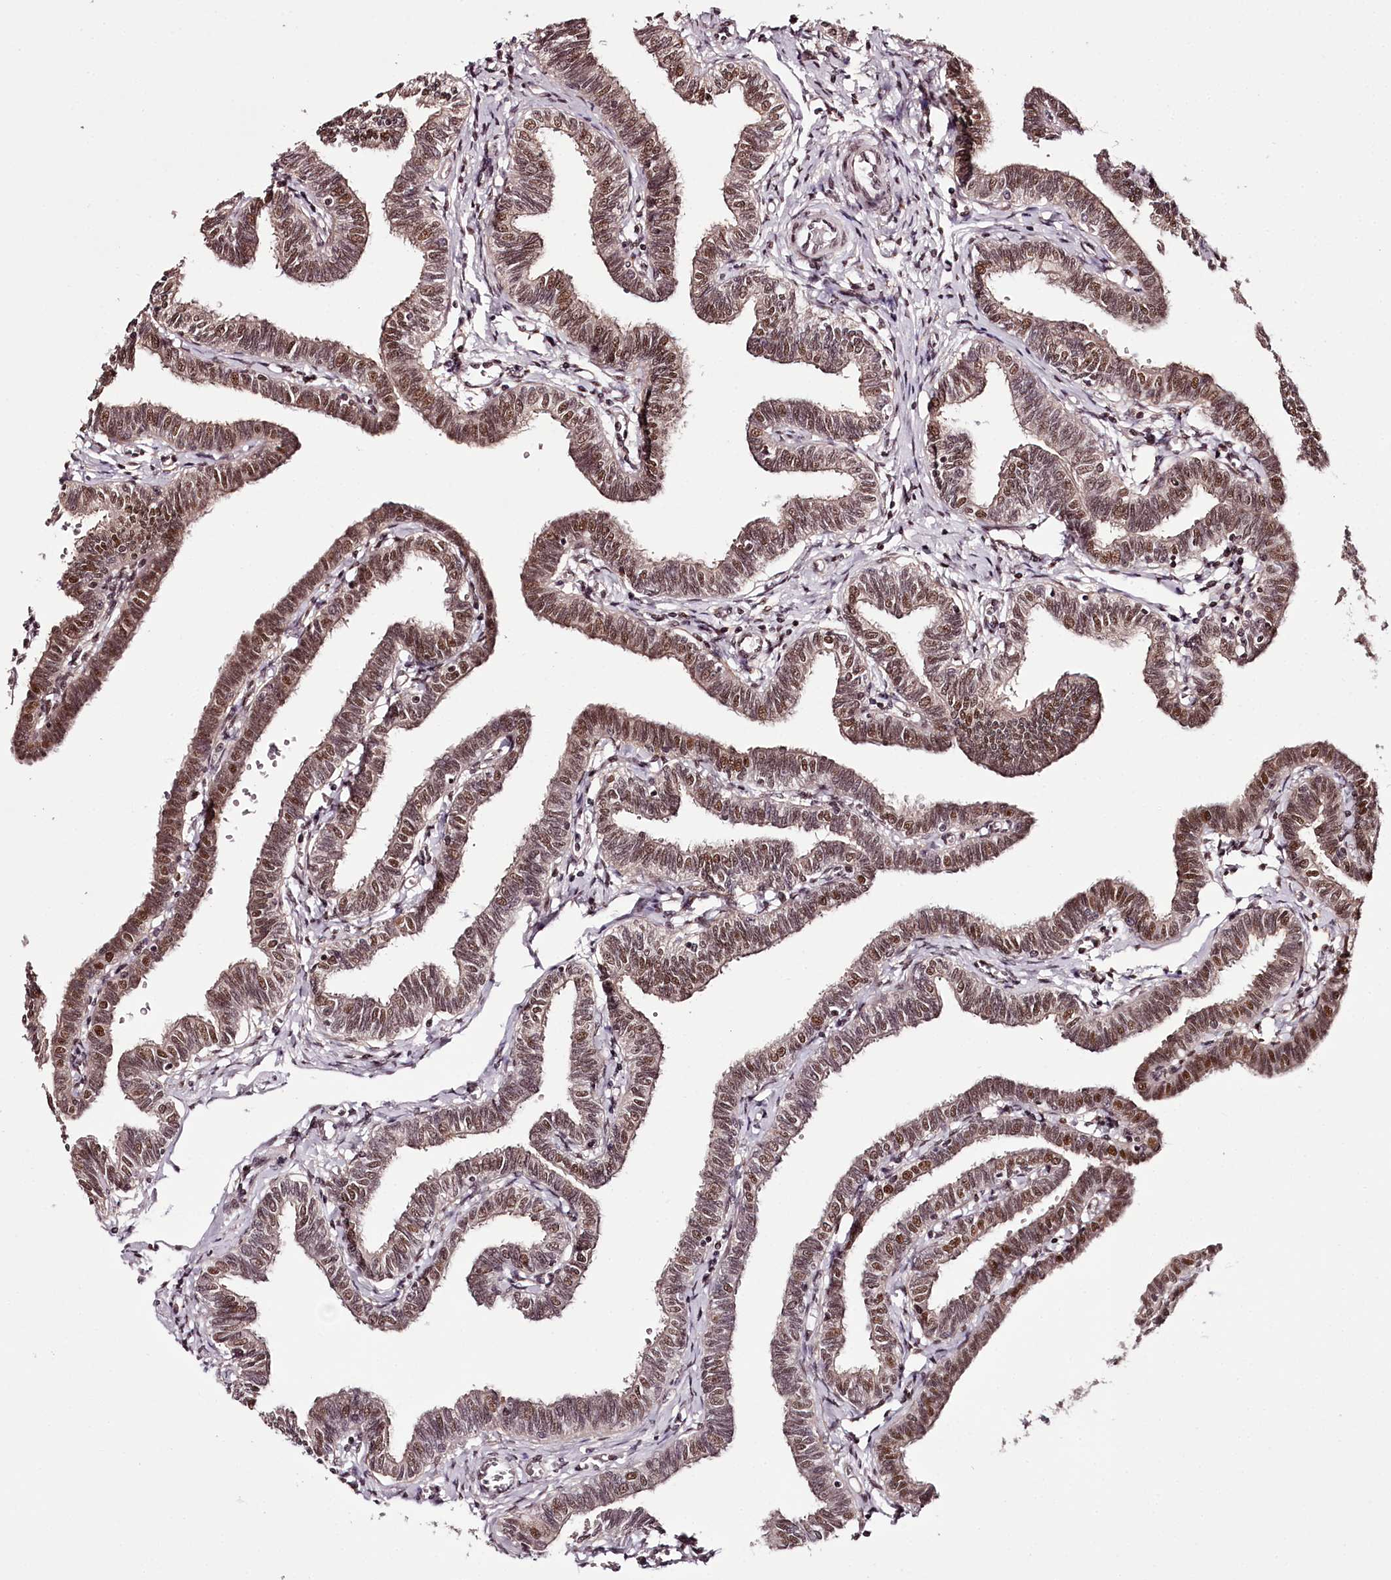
{"staining": {"intensity": "strong", "quantity": ">75%", "location": "nuclear"}, "tissue": "fallopian tube", "cell_type": "Glandular cells", "image_type": "normal", "snomed": [{"axis": "morphology", "description": "Normal tissue, NOS"}, {"axis": "topography", "description": "Fallopian tube"}, {"axis": "topography", "description": "Ovary"}], "caption": "Immunohistochemistry micrograph of unremarkable fallopian tube stained for a protein (brown), which displays high levels of strong nuclear positivity in approximately >75% of glandular cells.", "gene": "TTC33", "patient": {"sex": "female", "age": 23}}